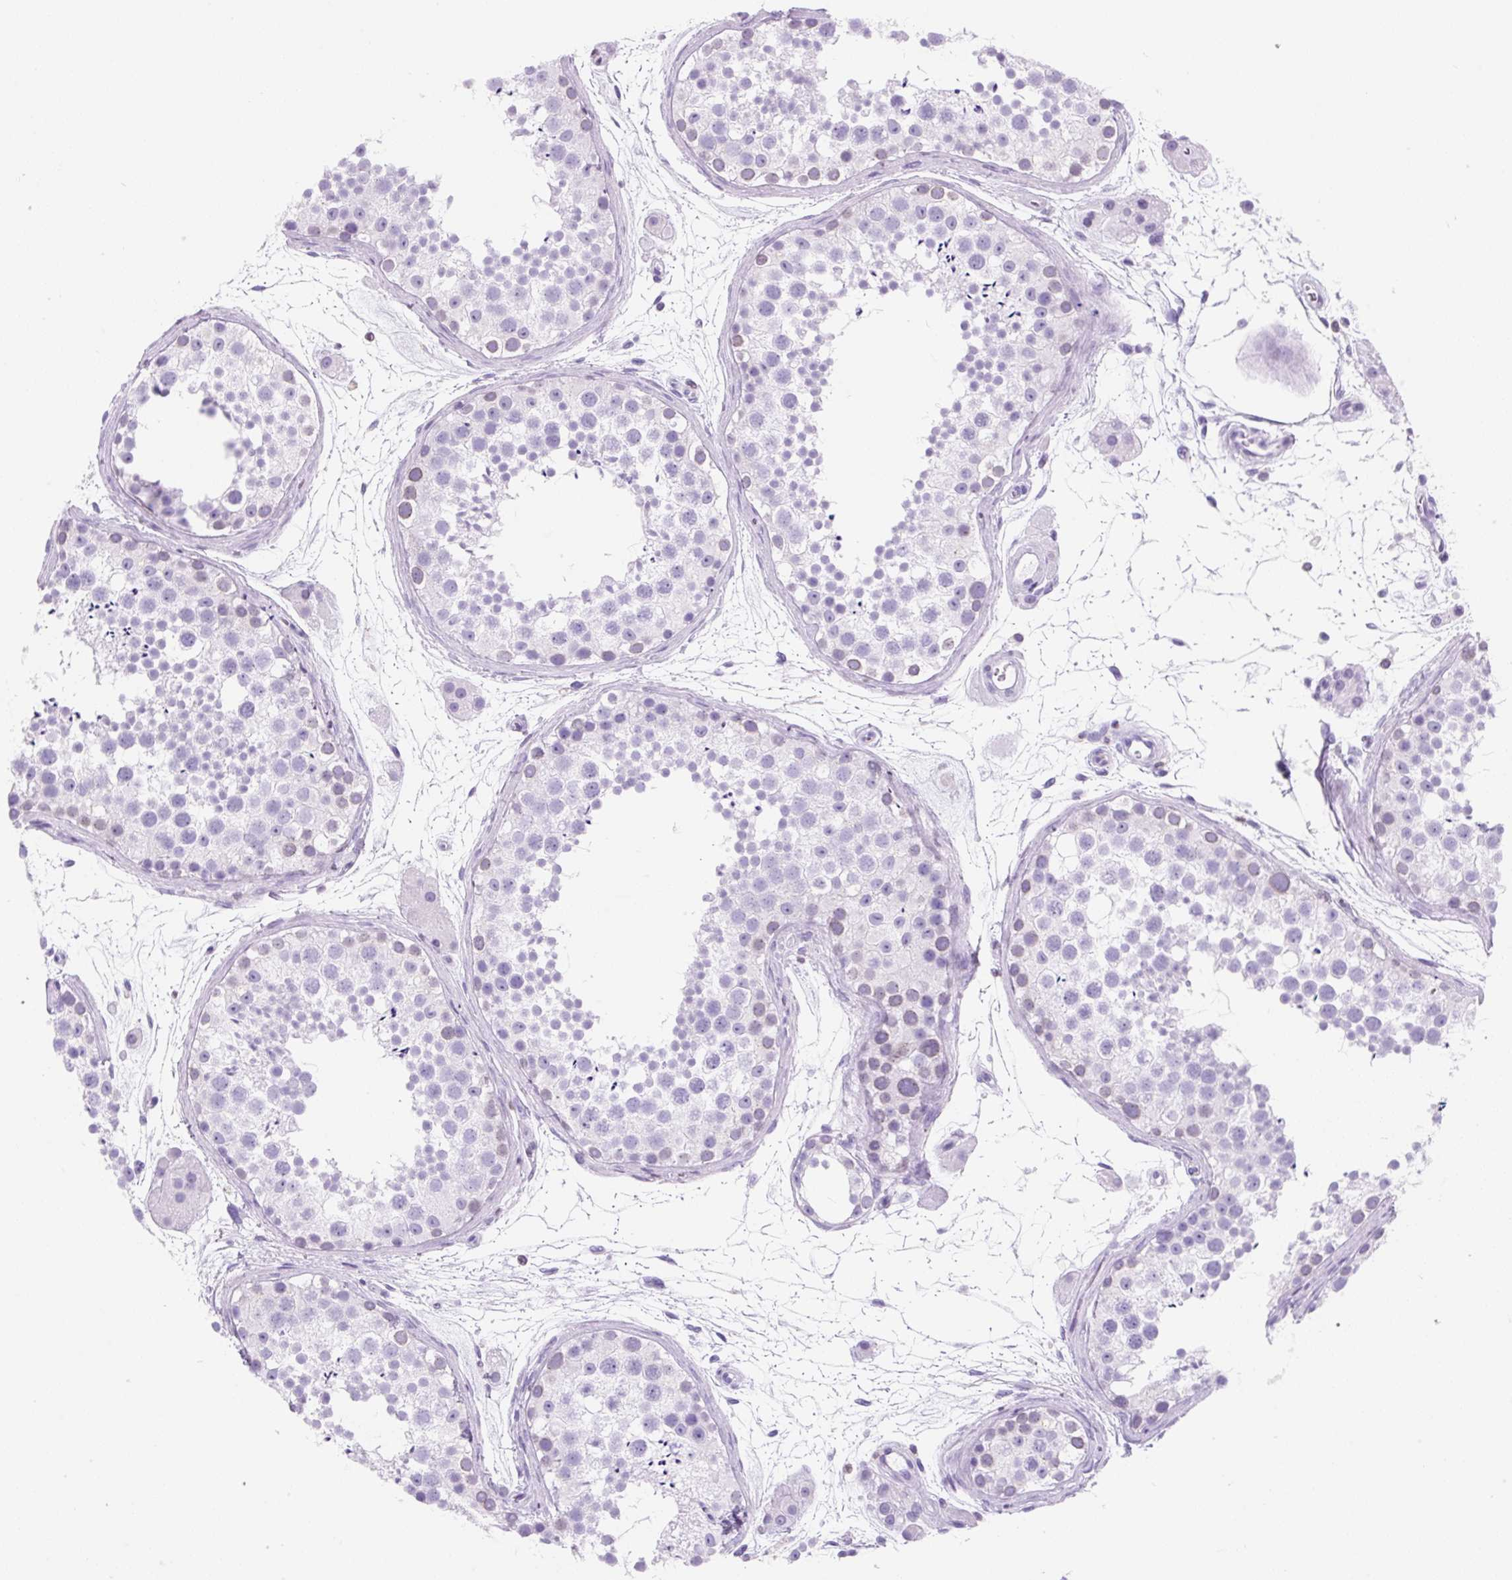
{"staining": {"intensity": "weak", "quantity": "<25%", "location": "cytoplasmic/membranous,nuclear"}, "tissue": "testis", "cell_type": "Cells in seminiferous ducts", "image_type": "normal", "snomed": [{"axis": "morphology", "description": "Normal tissue, NOS"}, {"axis": "topography", "description": "Testis"}], "caption": "Immunohistochemistry of benign human testis exhibits no positivity in cells in seminiferous ducts.", "gene": "VPREB1", "patient": {"sex": "male", "age": 41}}